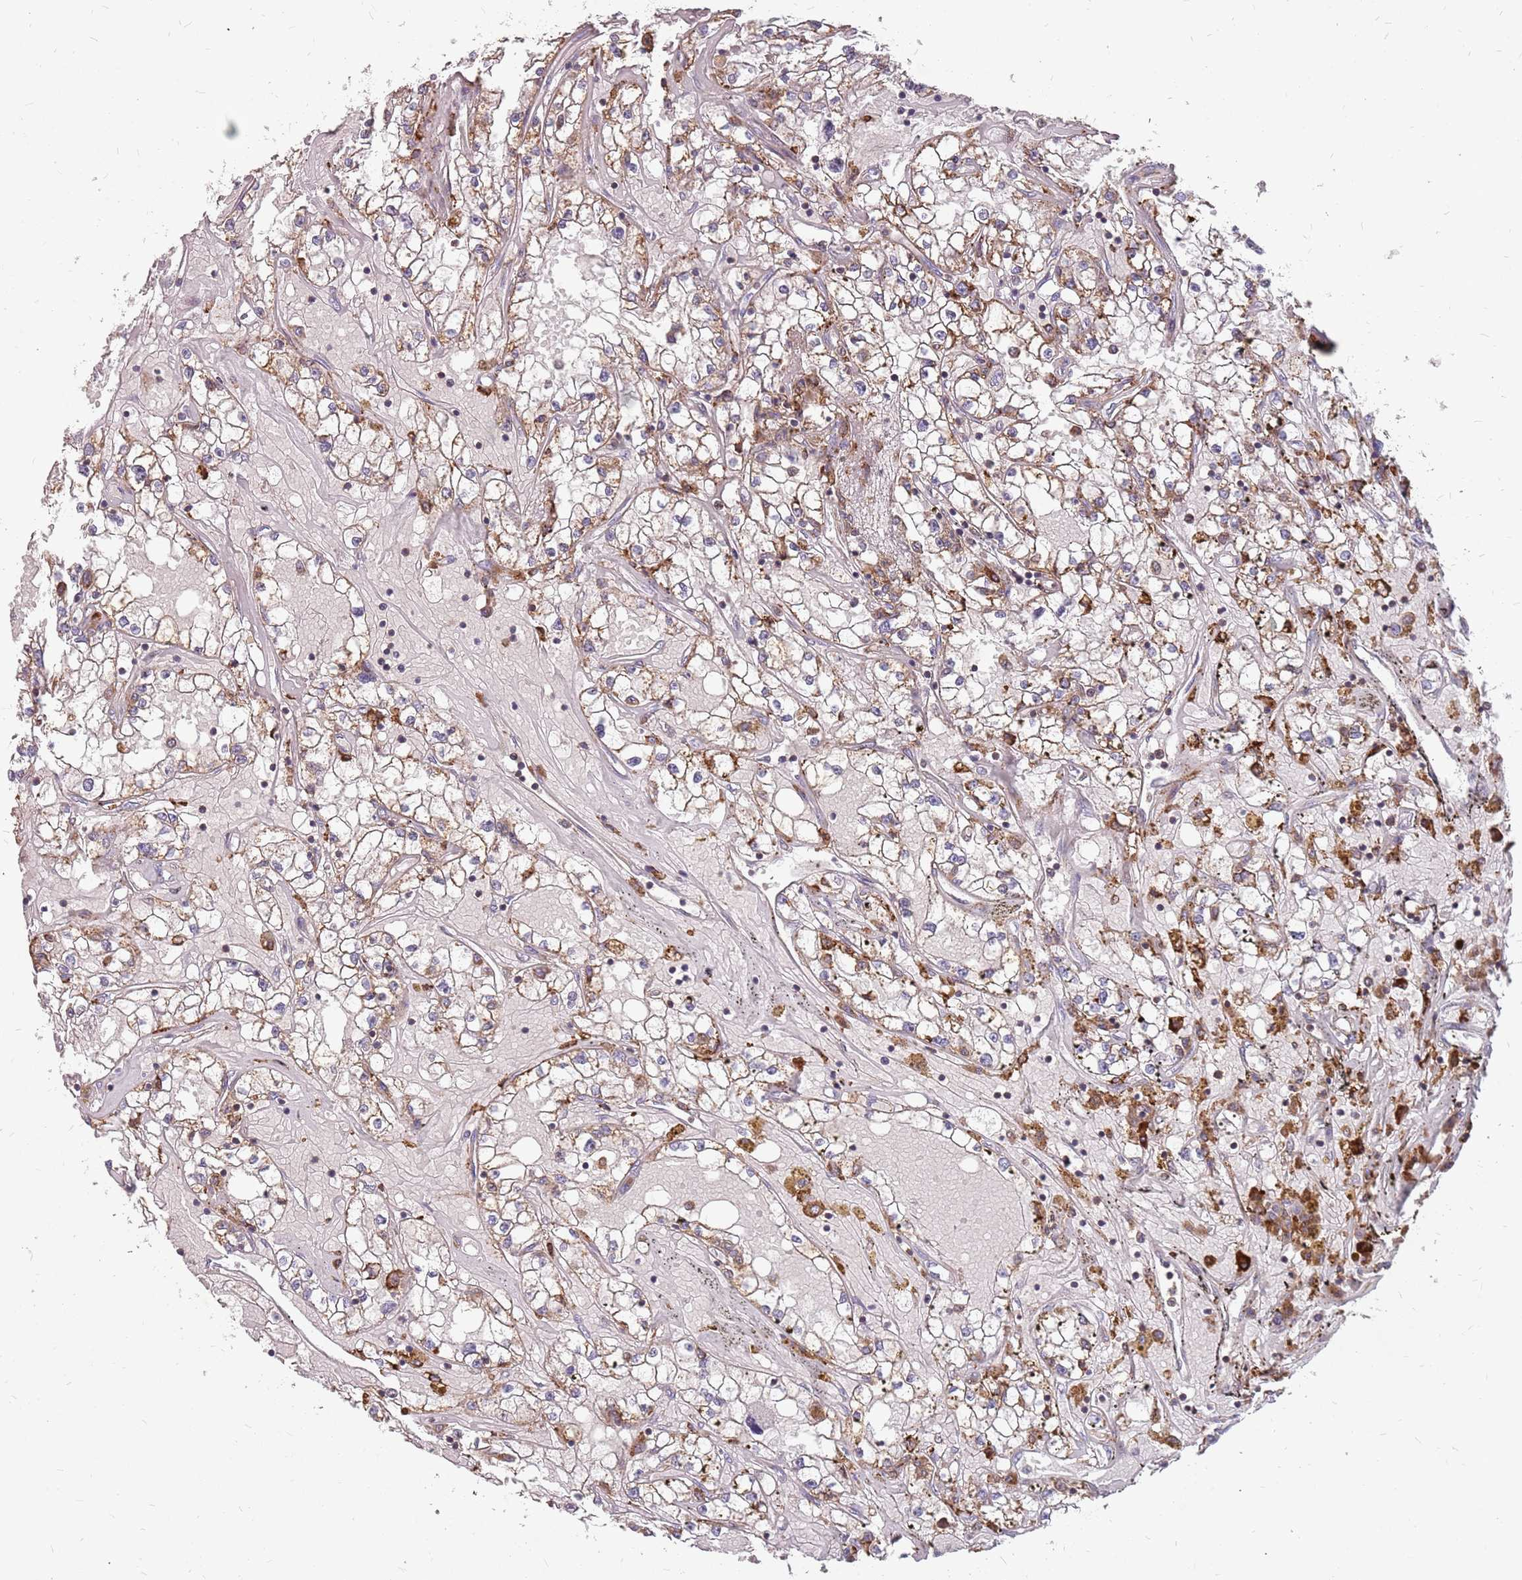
{"staining": {"intensity": "weak", "quantity": "25%-75%", "location": "cytoplasmic/membranous"}, "tissue": "renal cancer", "cell_type": "Tumor cells", "image_type": "cancer", "snomed": [{"axis": "morphology", "description": "Adenocarcinoma, NOS"}, {"axis": "topography", "description": "Kidney"}], "caption": "Renal adenocarcinoma stained for a protein displays weak cytoplasmic/membranous positivity in tumor cells.", "gene": "NME4", "patient": {"sex": "male", "age": 56}}